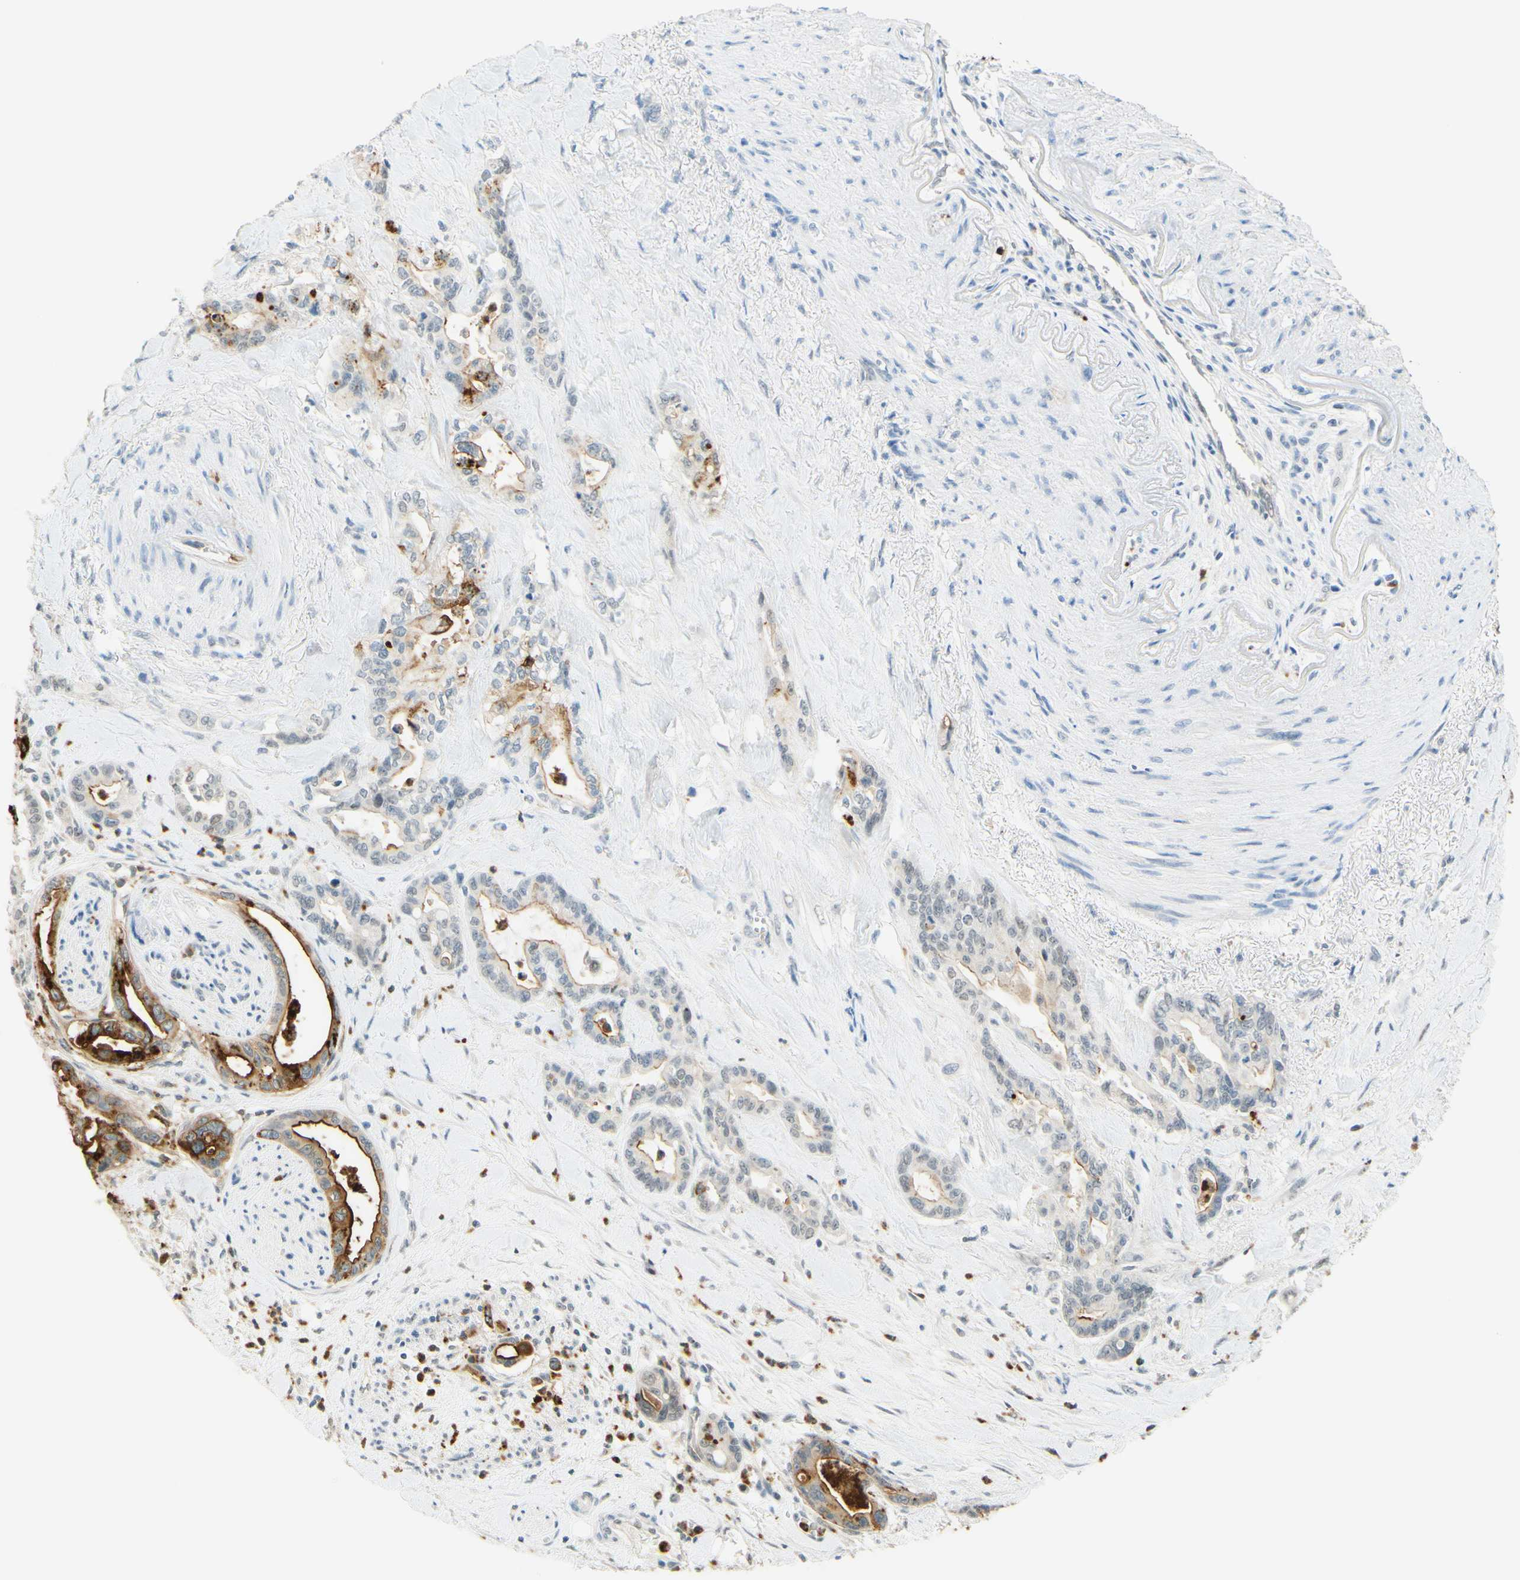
{"staining": {"intensity": "weak", "quantity": "25%-75%", "location": "cytoplasmic/membranous"}, "tissue": "pancreatic cancer", "cell_type": "Tumor cells", "image_type": "cancer", "snomed": [{"axis": "morphology", "description": "Adenocarcinoma, NOS"}, {"axis": "topography", "description": "Pancreas"}], "caption": "IHC of pancreatic adenocarcinoma shows low levels of weak cytoplasmic/membranous expression in approximately 25%-75% of tumor cells.", "gene": "TREM2", "patient": {"sex": "male", "age": 70}}